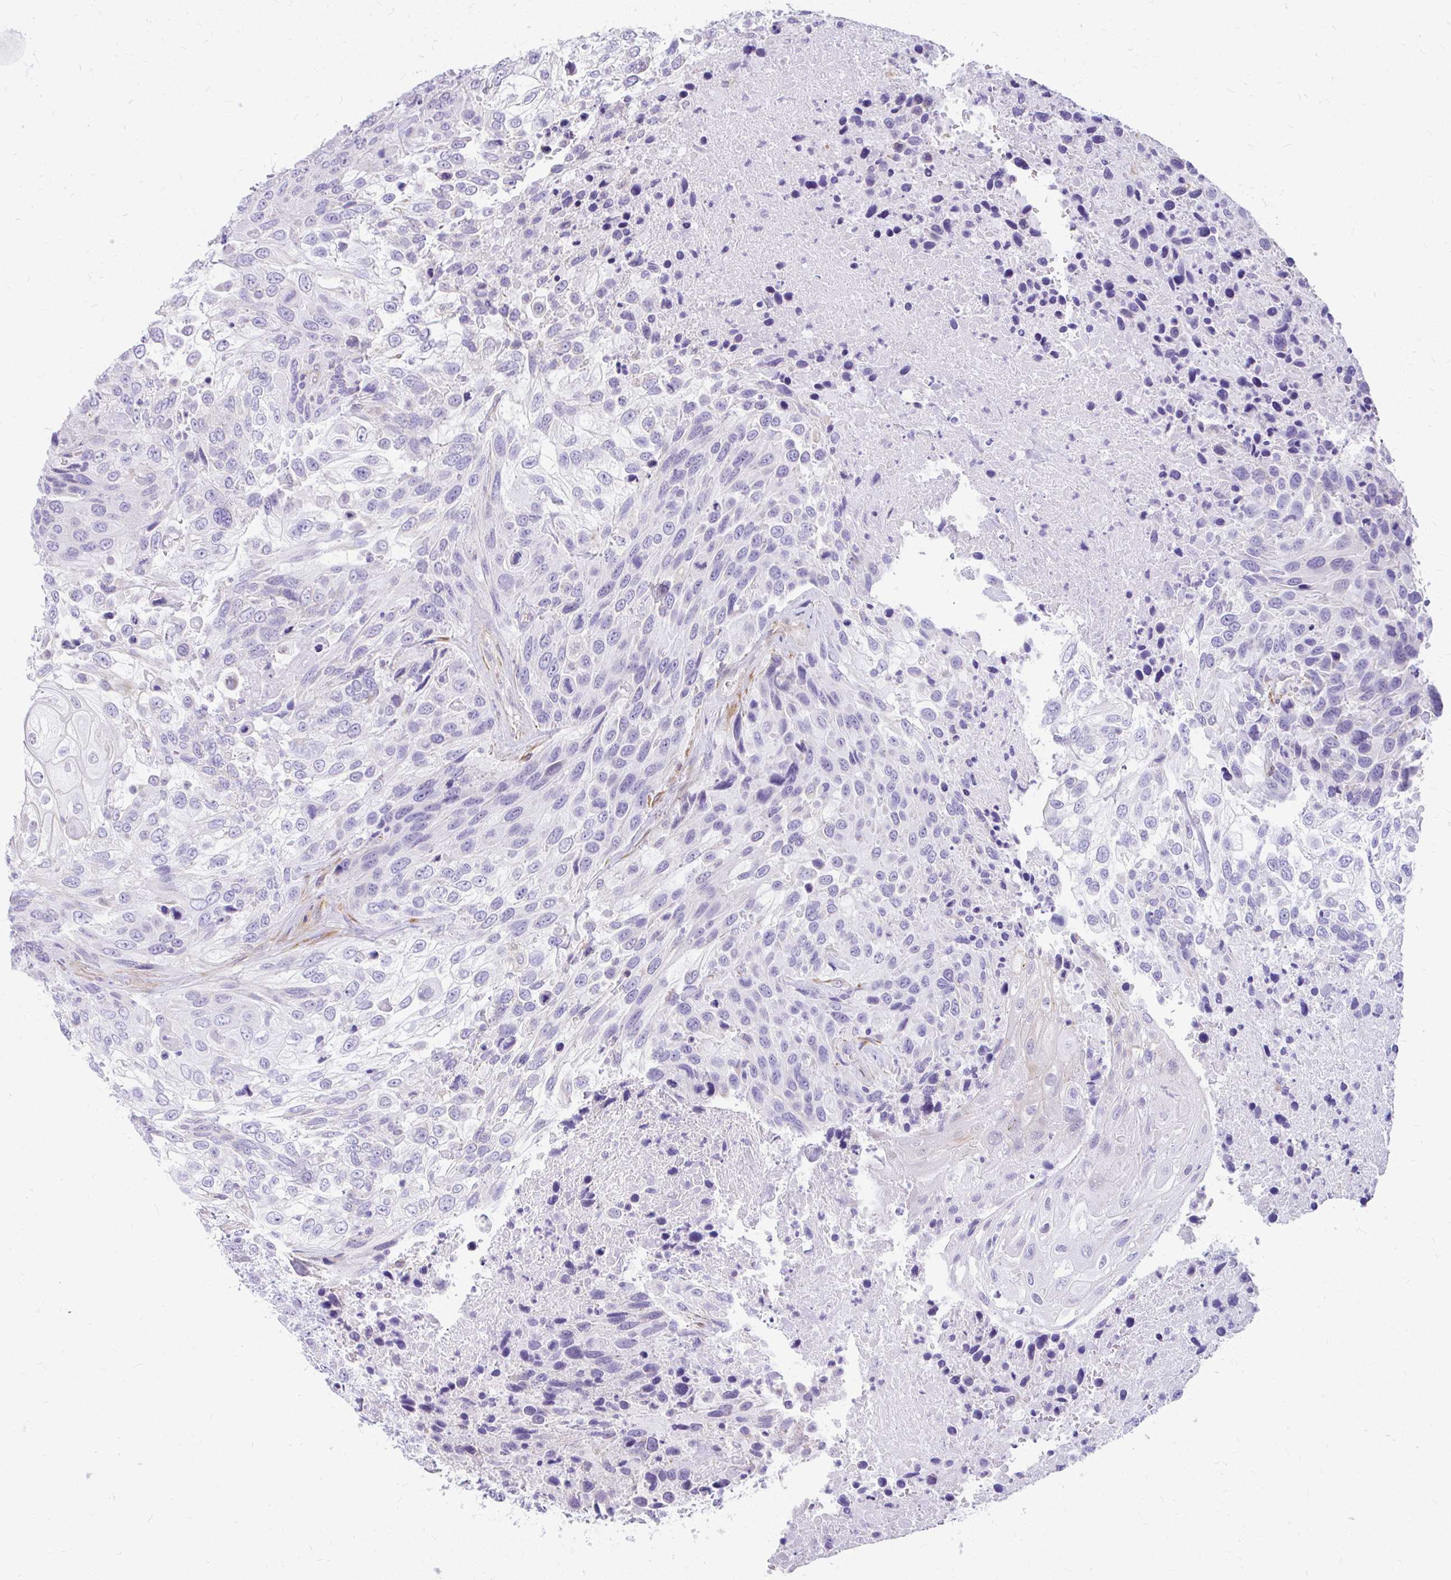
{"staining": {"intensity": "negative", "quantity": "none", "location": "none"}, "tissue": "urothelial cancer", "cell_type": "Tumor cells", "image_type": "cancer", "snomed": [{"axis": "morphology", "description": "Urothelial carcinoma, High grade"}, {"axis": "topography", "description": "Urinary bladder"}], "caption": "Urothelial cancer stained for a protein using immunohistochemistry (IHC) displays no staining tumor cells.", "gene": "FAM83C", "patient": {"sex": "female", "age": 70}}